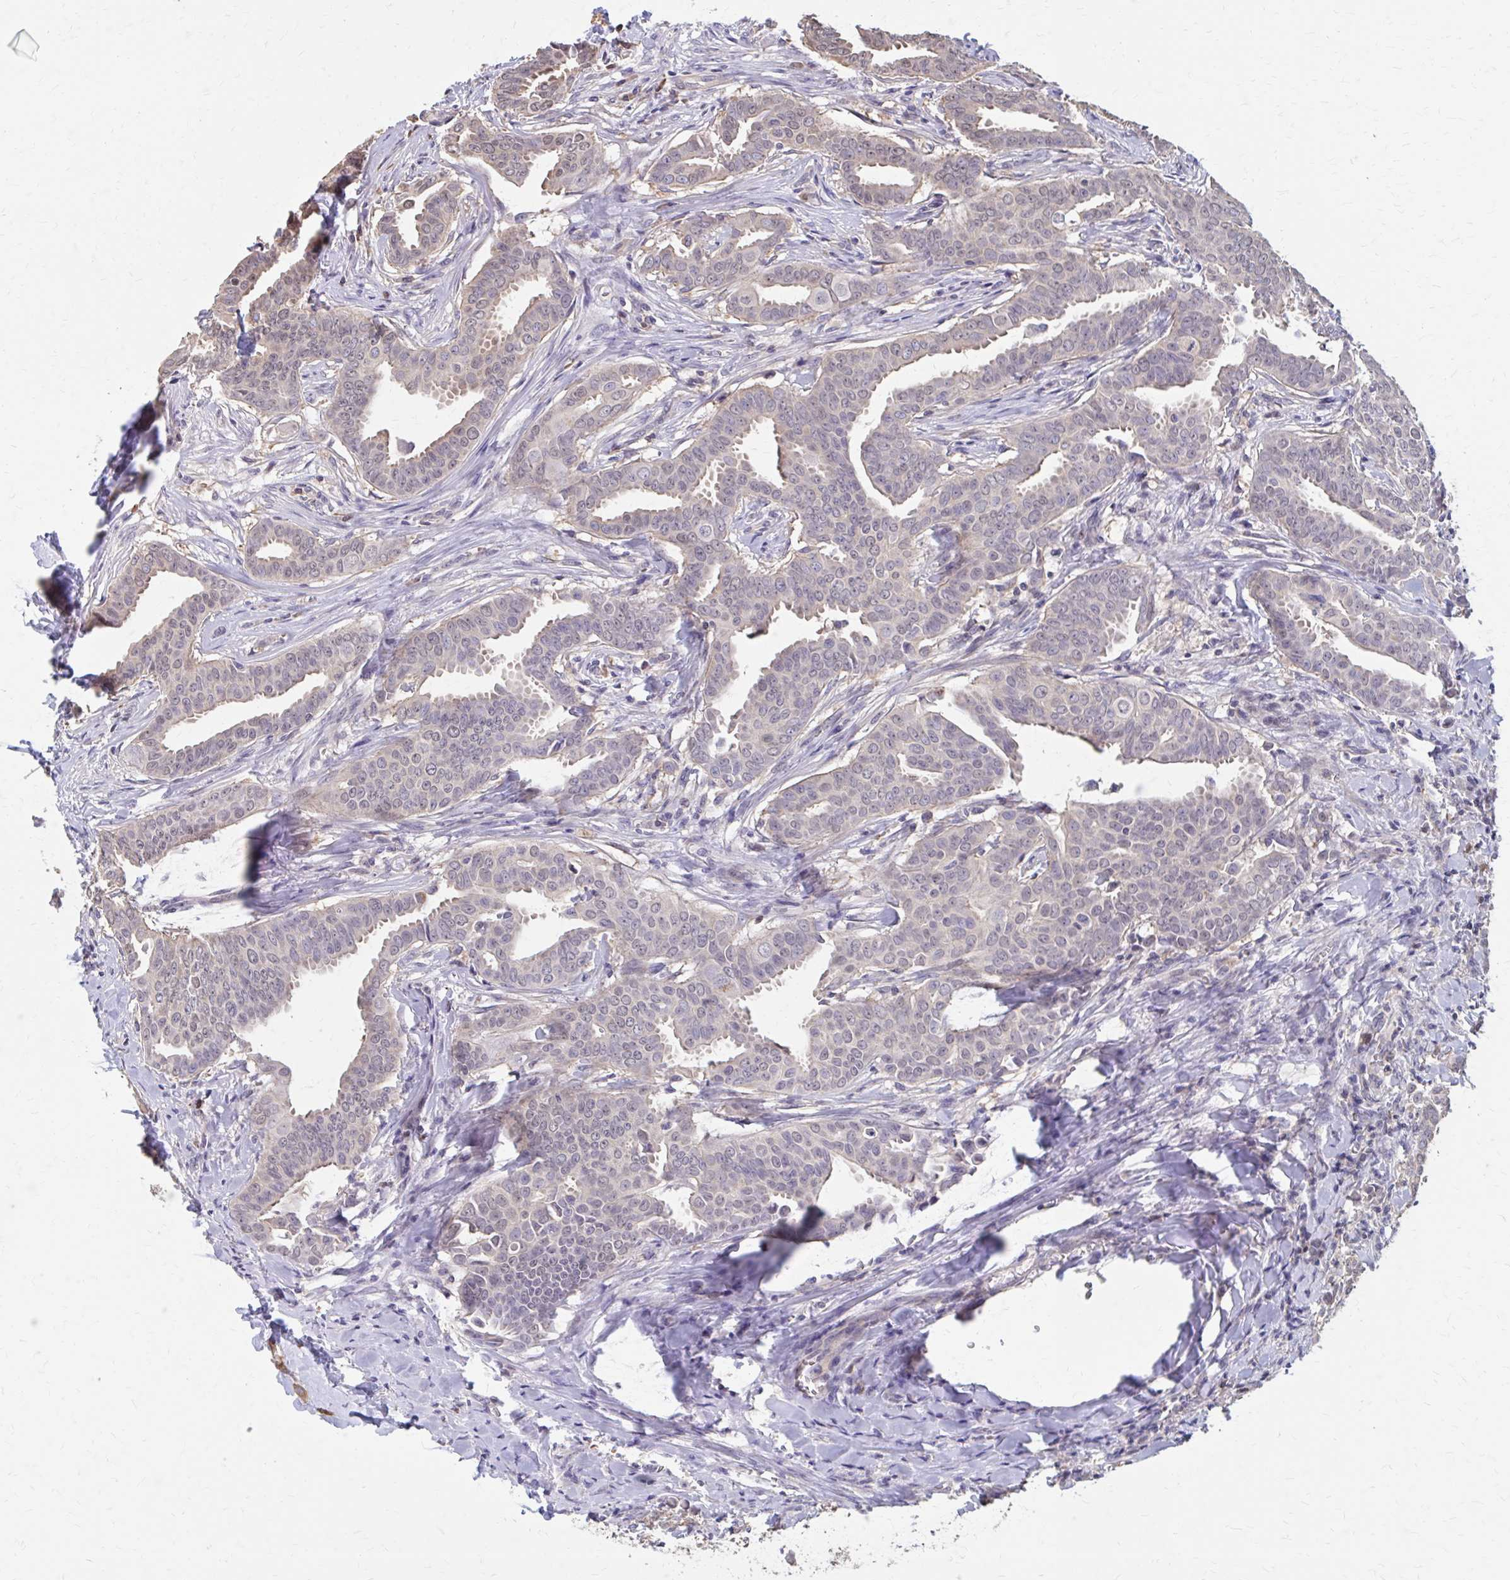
{"staining": {"intensity": "weak", "quantity": "<25%", "location": "cytoplasmic/membranous"}, "tissue": "breast cancer", "cell_type": "Tumor cells", "image_type": "cancer", "snomed": [{"axis": "morphology", "description": "Duct carcinoma"}, {"axis": "topography", "description": "Breast"}], "caption": "Tumor cells are negative for brown protein staining in intraductal carcinoma (breast). The staining was performed using DAB (3,3'-diaminobenzidine) to visualize the protein expression in brown, while the nuclei were stained in blue with hematoxylin (Magnification: 20x).", "gene": "IFI44L", "patient": {"sex": "female", "age": 45}}